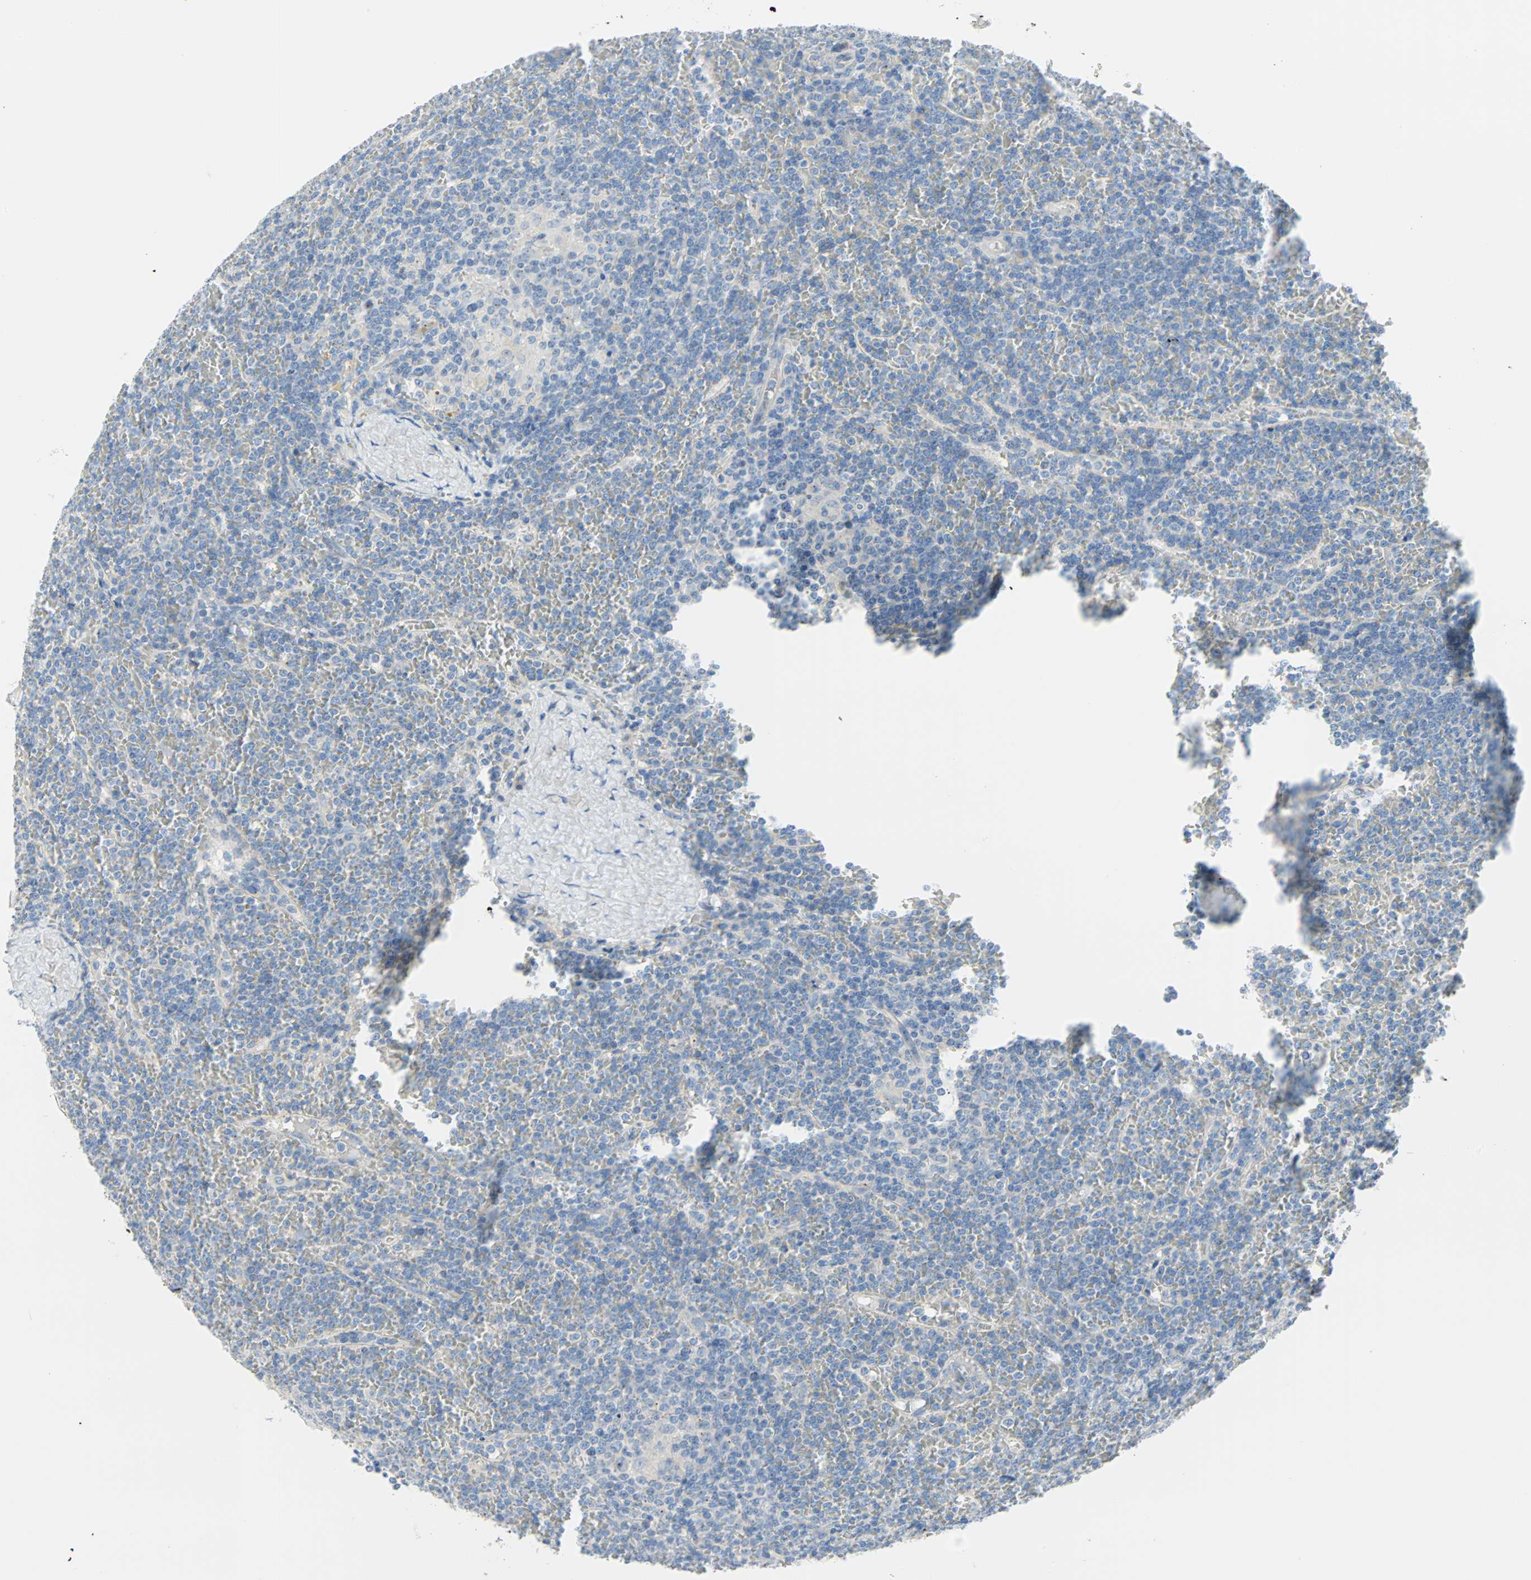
{"staining": {"intensity": "negative", "quantity": "none", "location": "none"}, "tissue": "lymphoma", "cell_type": "Tumor cells", "image_type": "cancer", "snomed": [{"axis": "morphology", "description": "Malignant lymphoma, non-Hodgkin's type, Low grade"}, {"axis": "topography", "description": "Spleen"}], "caption": "DAB immunohistochemical staining of human lymphoma demonstrates no significant expression in tumor cells.", "gene": "PDPN", "patient": {"sex": "female", "age": 19}}